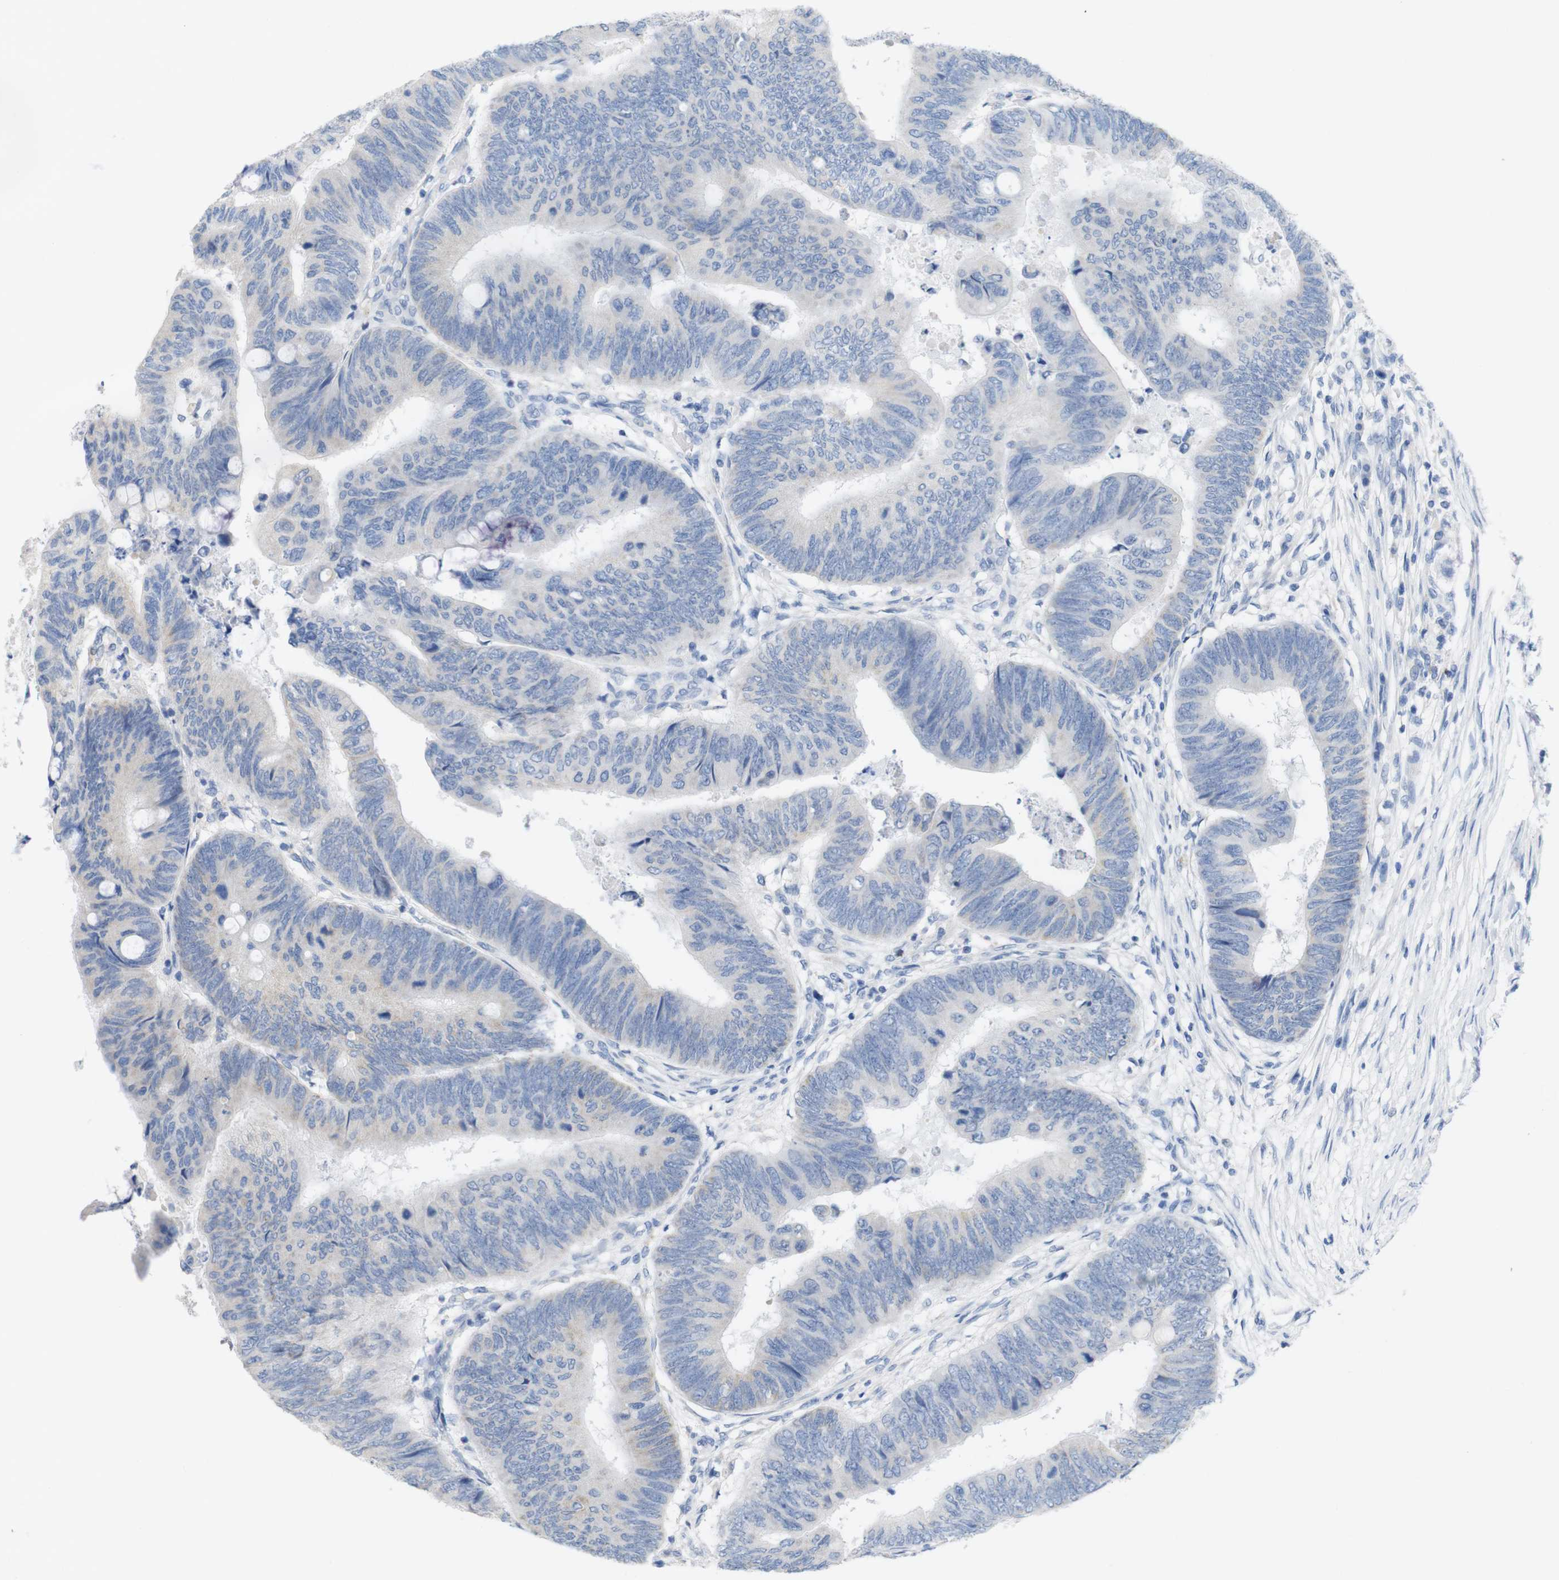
{"staining": {"intensity": "negative", "quantity": "none", "location": "none"}, "tissue": "colorectal cancer", "cell_type": "Tumor cells", "image_type": "cancer", "snomed": [{"axis": "morphology", "description": "Normal tissue, NOS"}, {"axis": "morphology", "description": "Adenocarcinoma, NOS"}, {"axis": "topography", "description": "Rectum"}, {"axis": "topography", "description": "Peripheral nerve tissue"}], "caption": "There is no significant expression in tumor cells of colorectal cancer. (Stains: DAB immunohistochemistry with hematoxylin counter stain, Microscopy: brightfield microscopy at high magnification).", "gene": "LAG3", "patient": {"sex": "male", "age": 92}}